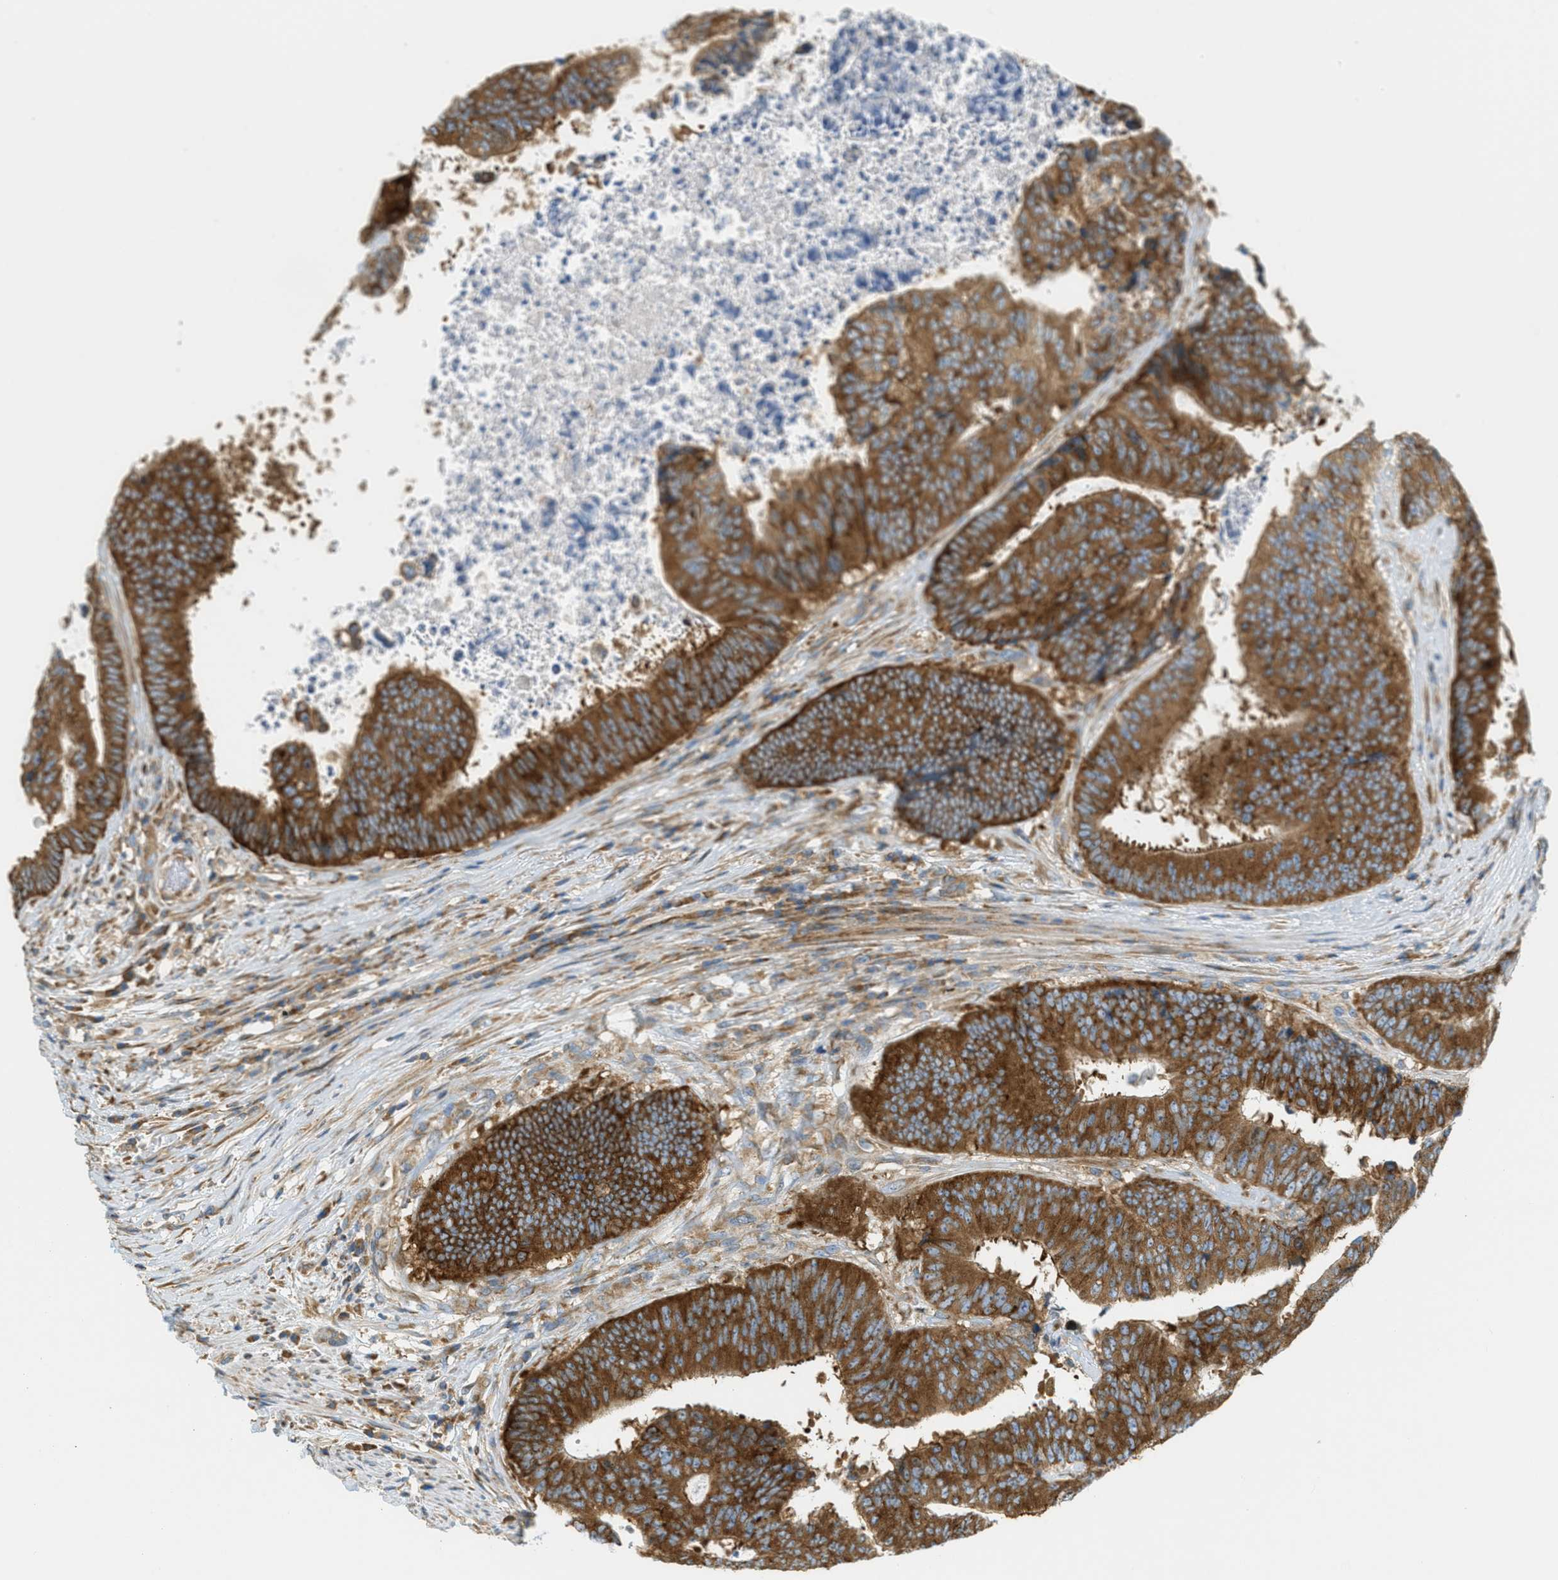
{"staining": {"intensity": "strong", "quantity": ">75%", "location": "cytoplasmic/membranous"}, "tissue": "colorectal cancer", "cell_type": "Tumor cells", "image_type": "cancer", "snomed": [{"axis": "morphology", "description": "Adenocarcinoma, NOS"}, {"axis": "topography", "description": "Rectum"}], "caption": "An image of human colorectal cancer (adenocarcinoma) stained for a protein reveals strong cytoplasmic/membranous brown staining in tumor cells. The staining was performed using DAB (3,3'-diaminobenzidine), with brown indicating positive protein expression. Nuclei are stained blue with hematoxylin.", "gene": "ABCF1", "patient": {"sex": "male", "age": 72}}